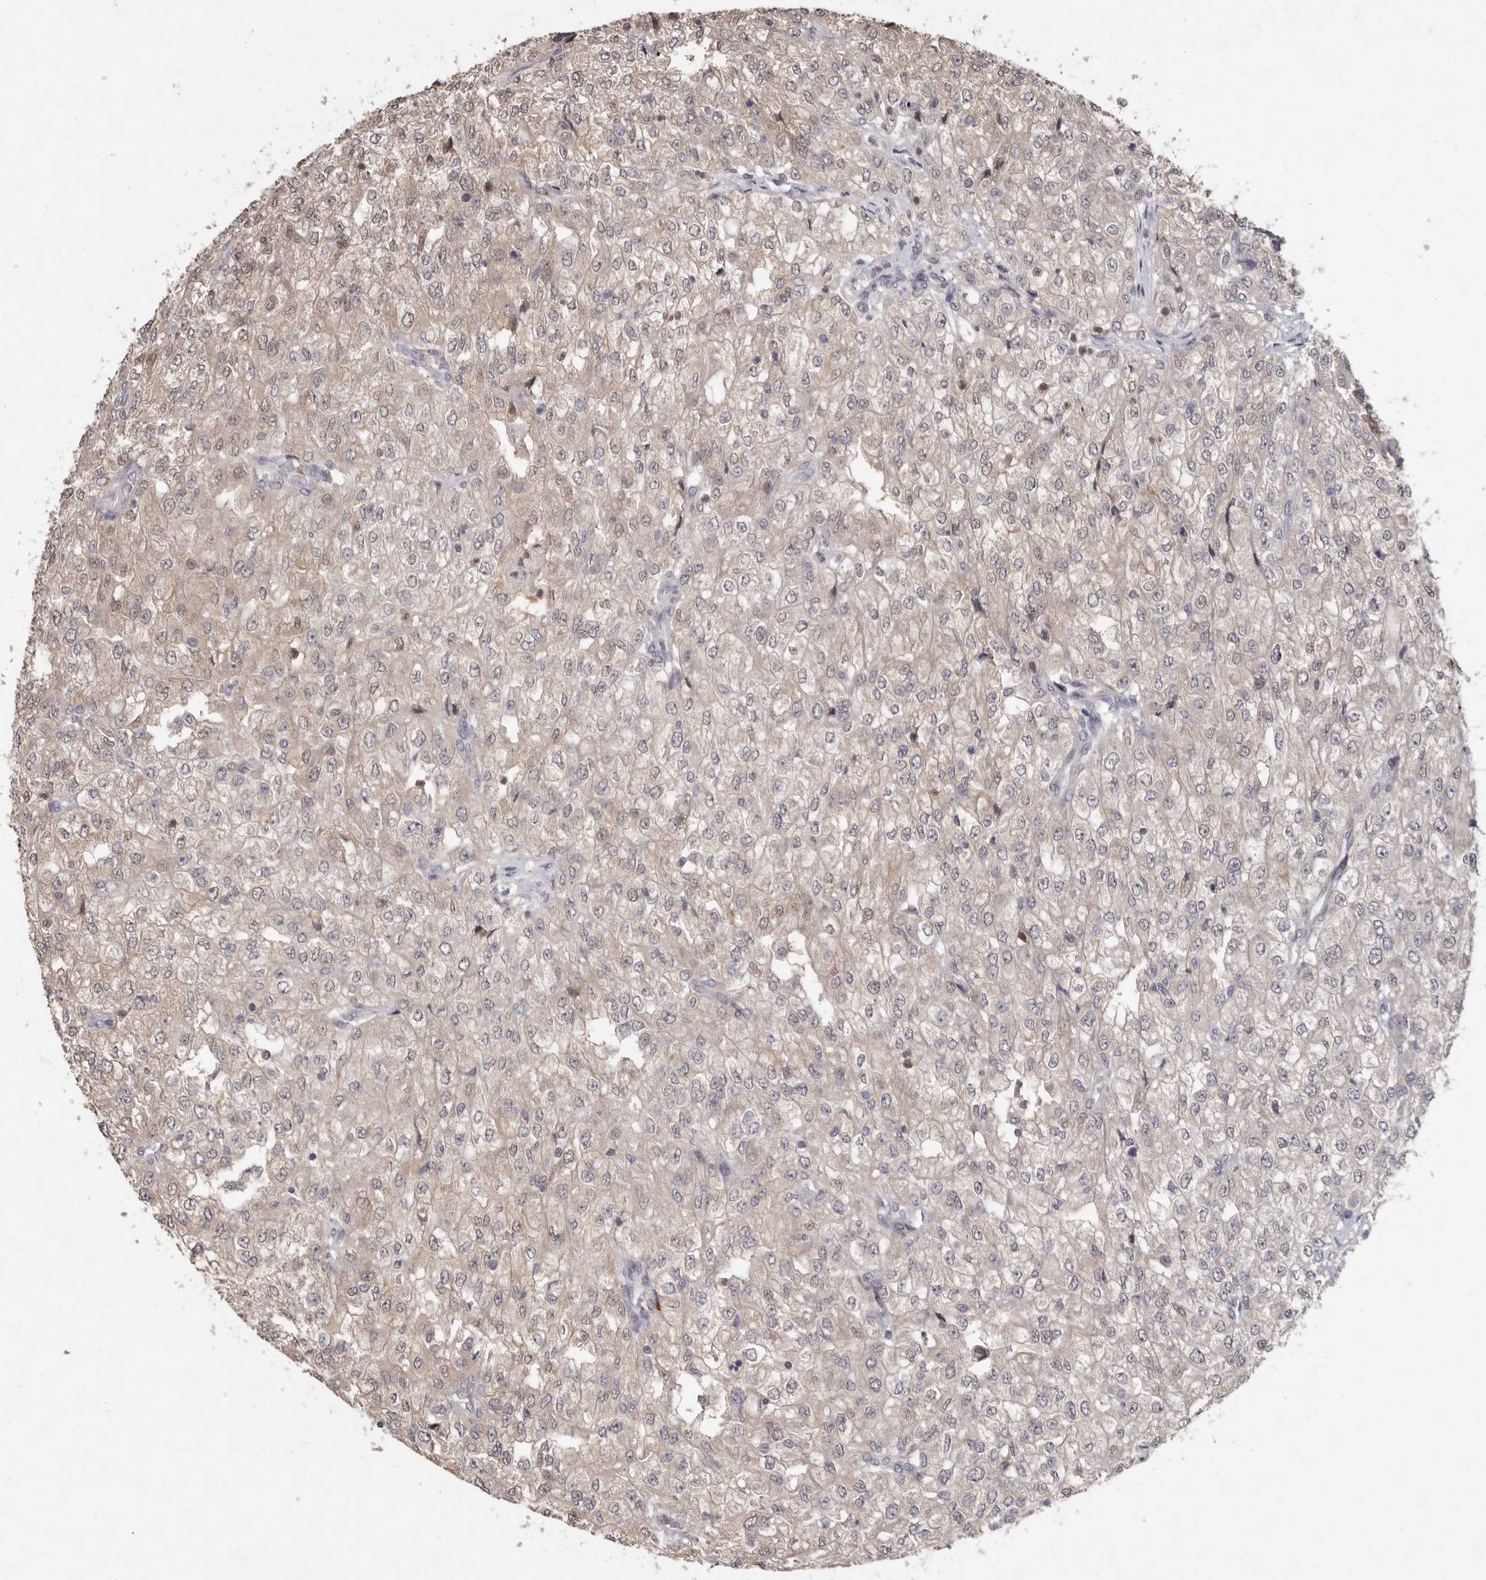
{"staining": {"intensity": "negative", "quantity": "none", "location": "none"}, "tissue": "renal cancer", "cell_type": "Tumor cells", "image_type": "cancer", "snomed": [{"axis": "morphology", "description": "Adenocarcinoma, NOS"}, {"axis": "topography", "description": "Kidney"}], "caption": "The photomicrograph demonstrates no staining of tumor cells in renal cancer. The staining was performed using DAB to visualize the protein expression in brown, while the nuclei were stained in blue with hematoxylin (Magnification: 20x).", "gene": "SULT1E1", "patient": {"sex": "female", "age": 54}}